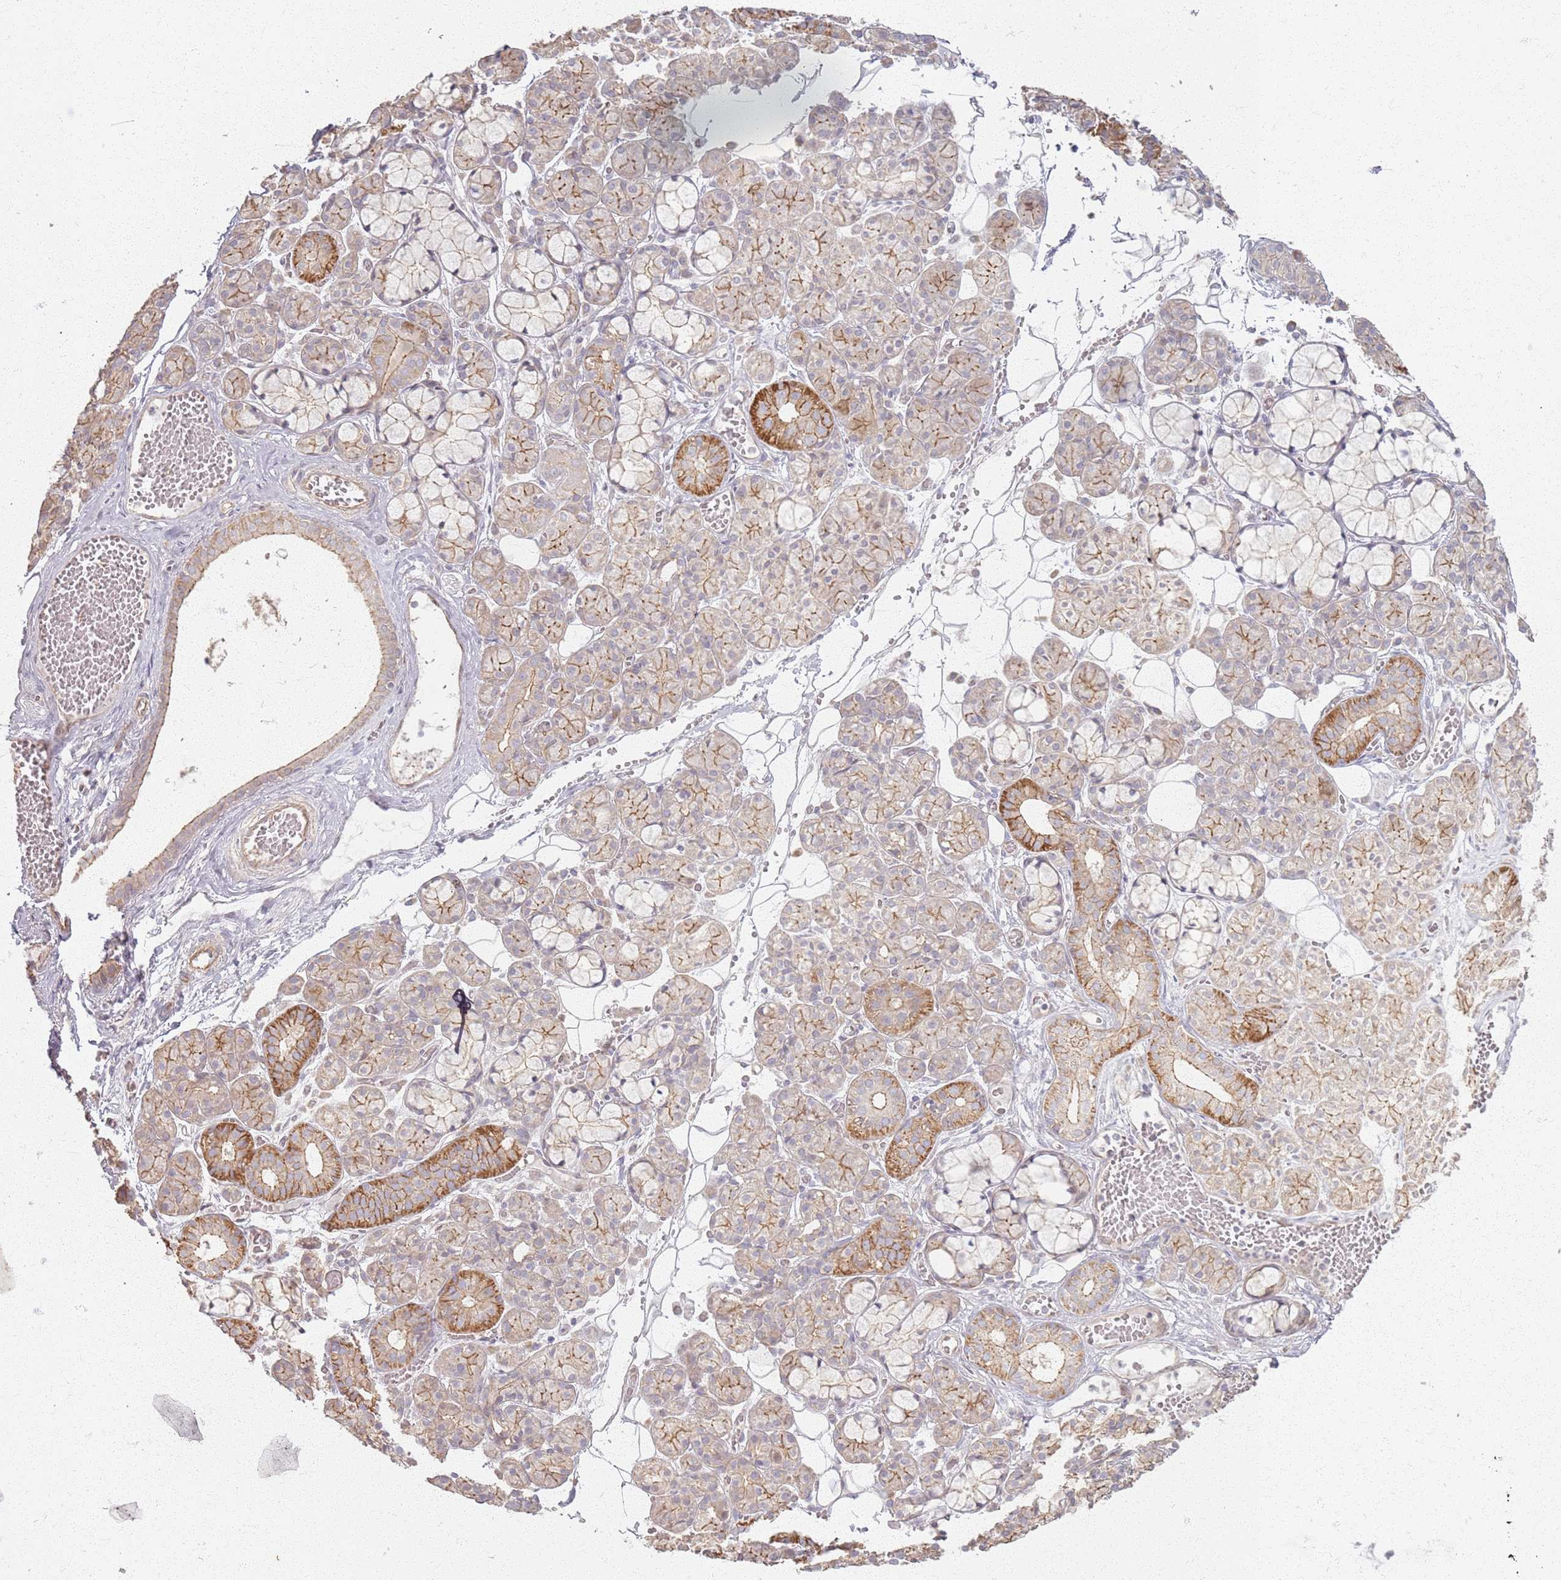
{"staining": {"intensity": "moderate", "quantity": "25%-75%", "location": "cytoplasmic/membranous"}, "tissue": "salivary gland", "cell_type": "Glandular cells", "image_type": "normal", "snomed": [{"axis": "morphology", "description": "Normal tissue, NOS"}, {"axis": "topography", "description": "Salivary gland"}], "caption": "Immunohistochemistry of benign human salivary gland reveals medium levels of moderate cytoplasmic/membranous positivity in approximately 25%-75% of glandular cells. The staining was performed using DAB (3,3'-diaminobenzidine), with brown indicating positive protein expression. Nuclei are stained blue with hematoxylin.", "gene": "KCNA5", "patient": {"sex": "male", "age": 63}}